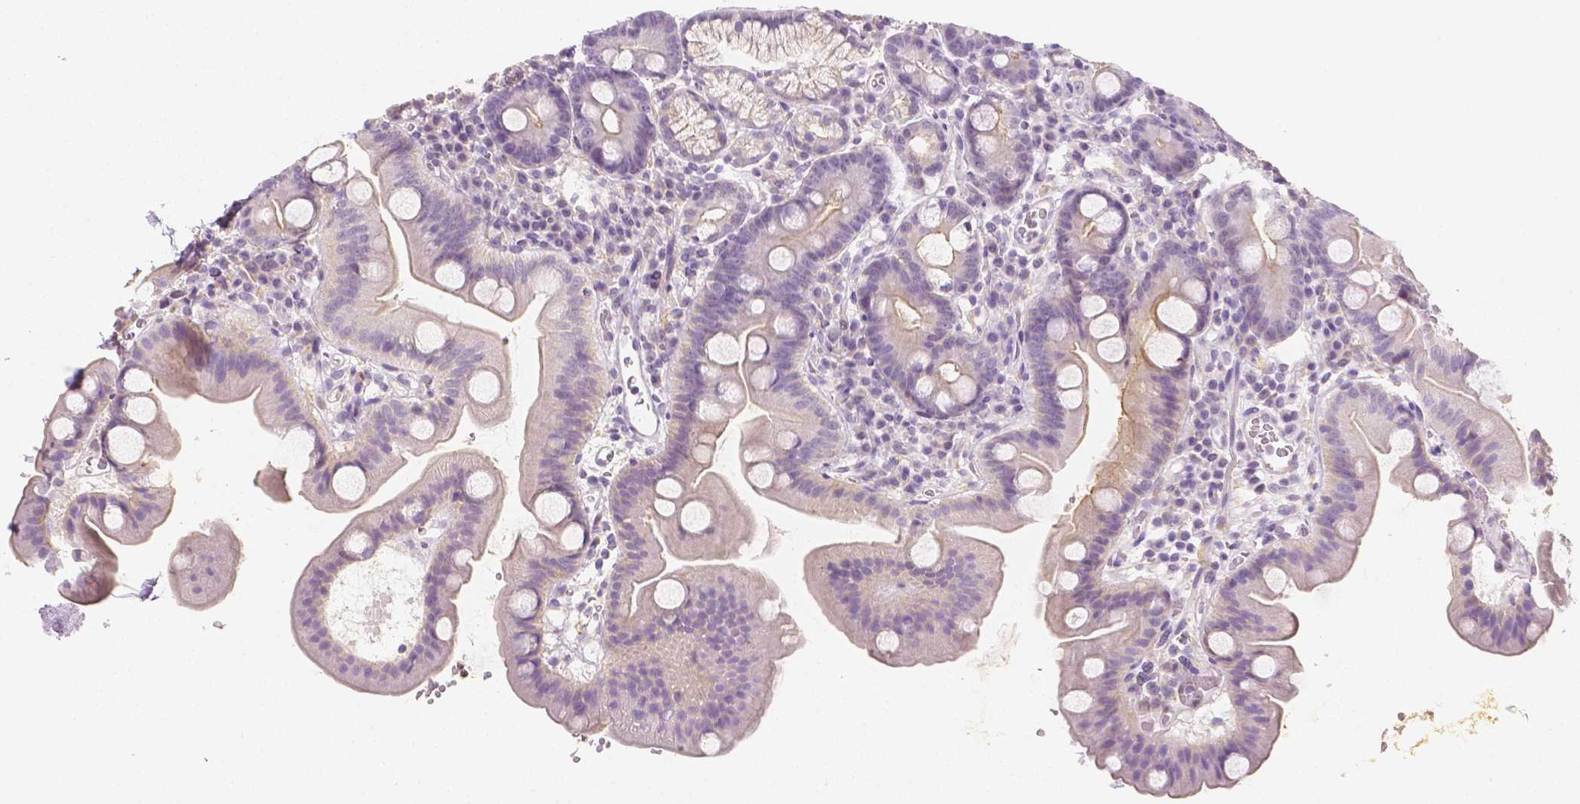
{"staining": {"intensity": "weak", "quantity": "<25%", "location": "cytoplasmic/membranous"}, "tissue": "duodenum", "cell_type": "Glandular cells", "image_type": "normal", "snomed": [{"axis": "morphology", "description": "Normal tissue, NOS"}, {"axis": "topography", "description": "Duodenum"}], "caption": "High power microscopy micrograph of an immunohistochemistry (IHC) histopathology image of normal duodenum, revealing no significant expression in glandular cells. (DAB IHC, high magnification).", "gene": "SGTB", "patient": {"sex": "male", "age": 59}}